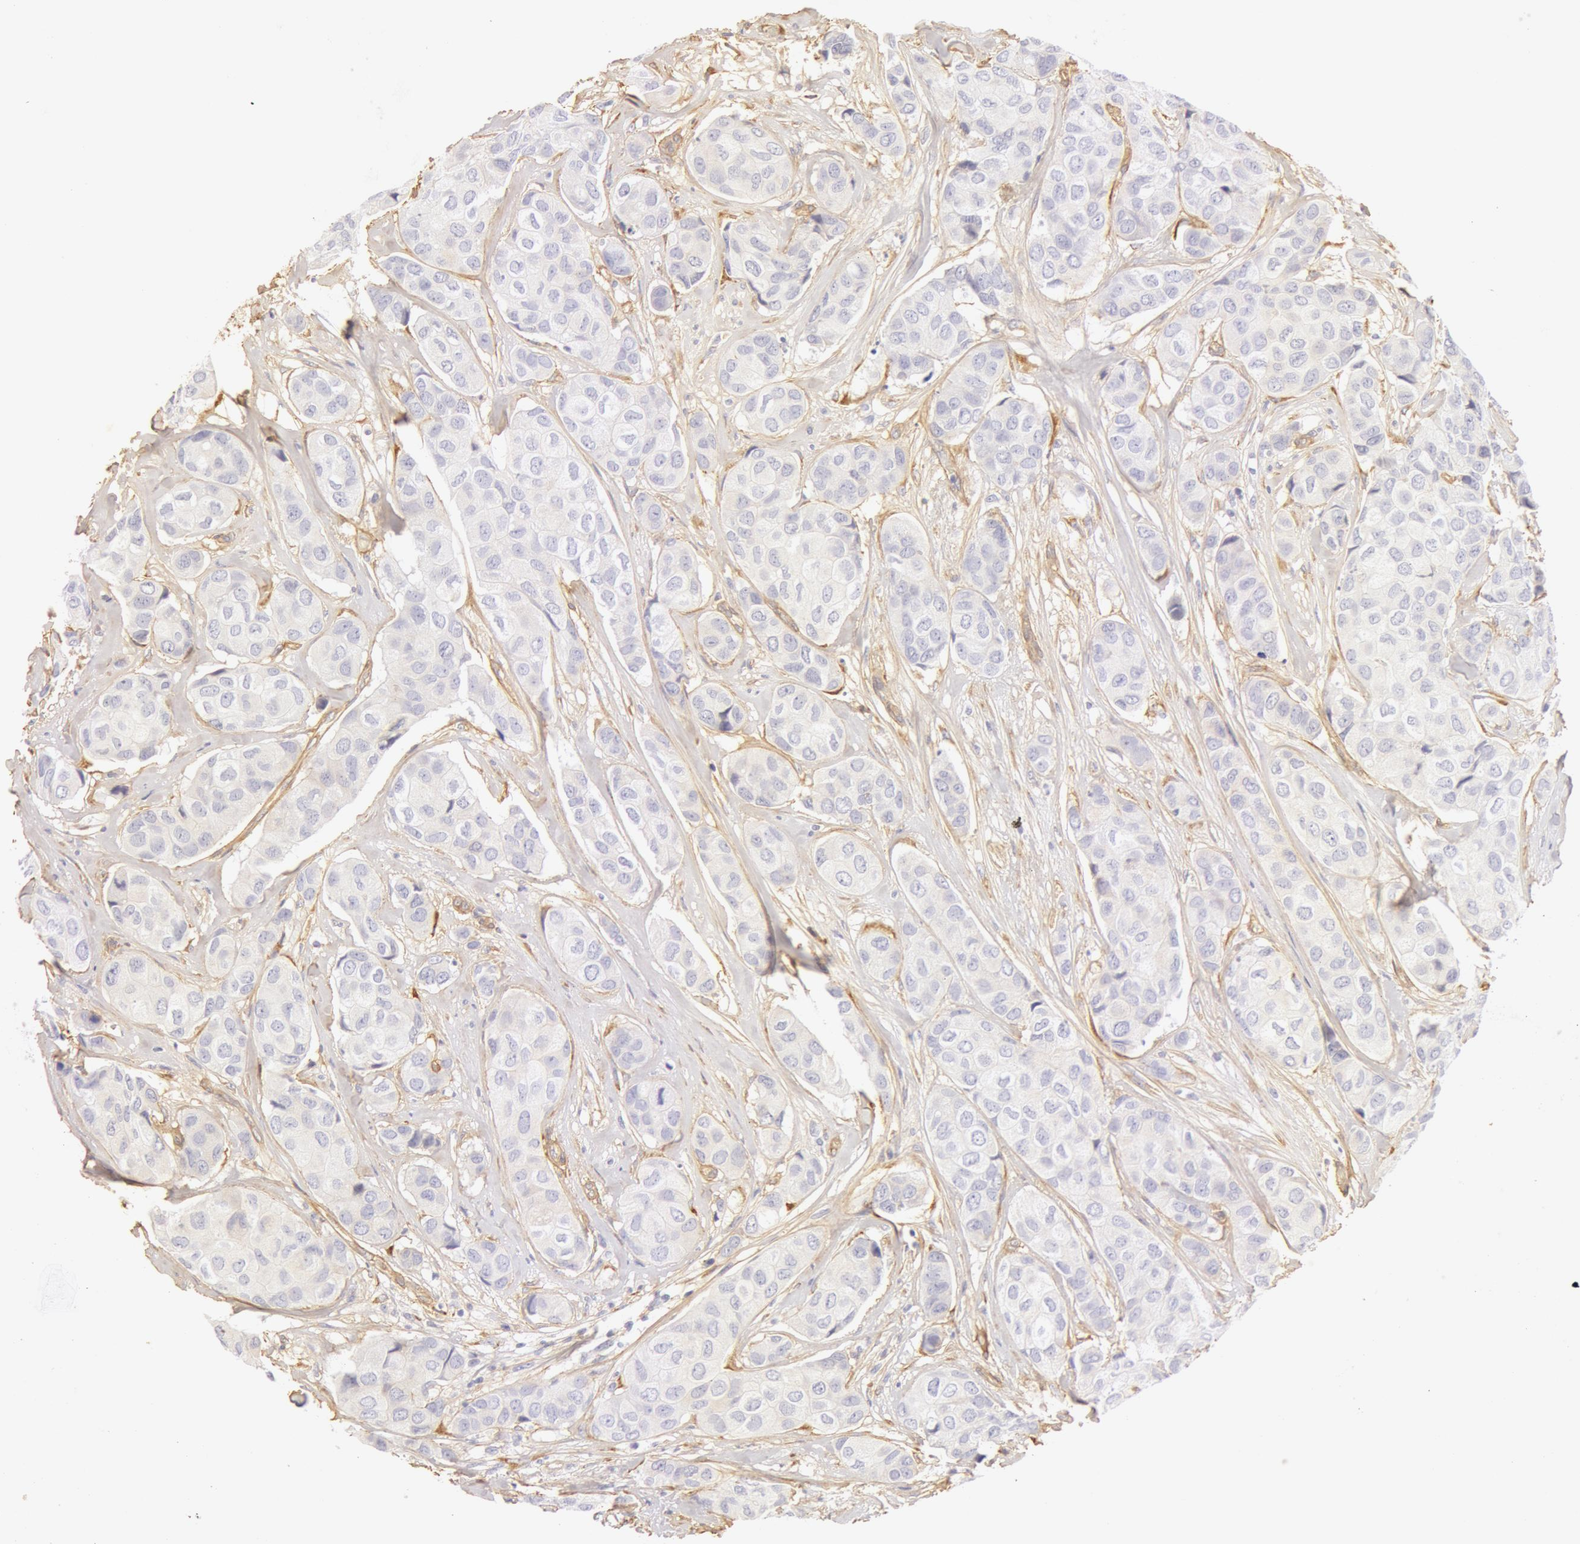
{"staining": {"intensity": "negative", "quantity": "none", "location": "none"}, "tissue": "breast cancer", "cell_type": "Tumor cells", "image_type": "cancer", "snomed": [{"axis": "morphology", "description": "Duct carcinoma"}, {"axis": "topography", "description": "Breast"}], "caption": "Tumor cells show no significant protein staining in breast cancer.", "gene": "COL4A1", "patient": {"sex": "female", "age": 68}}